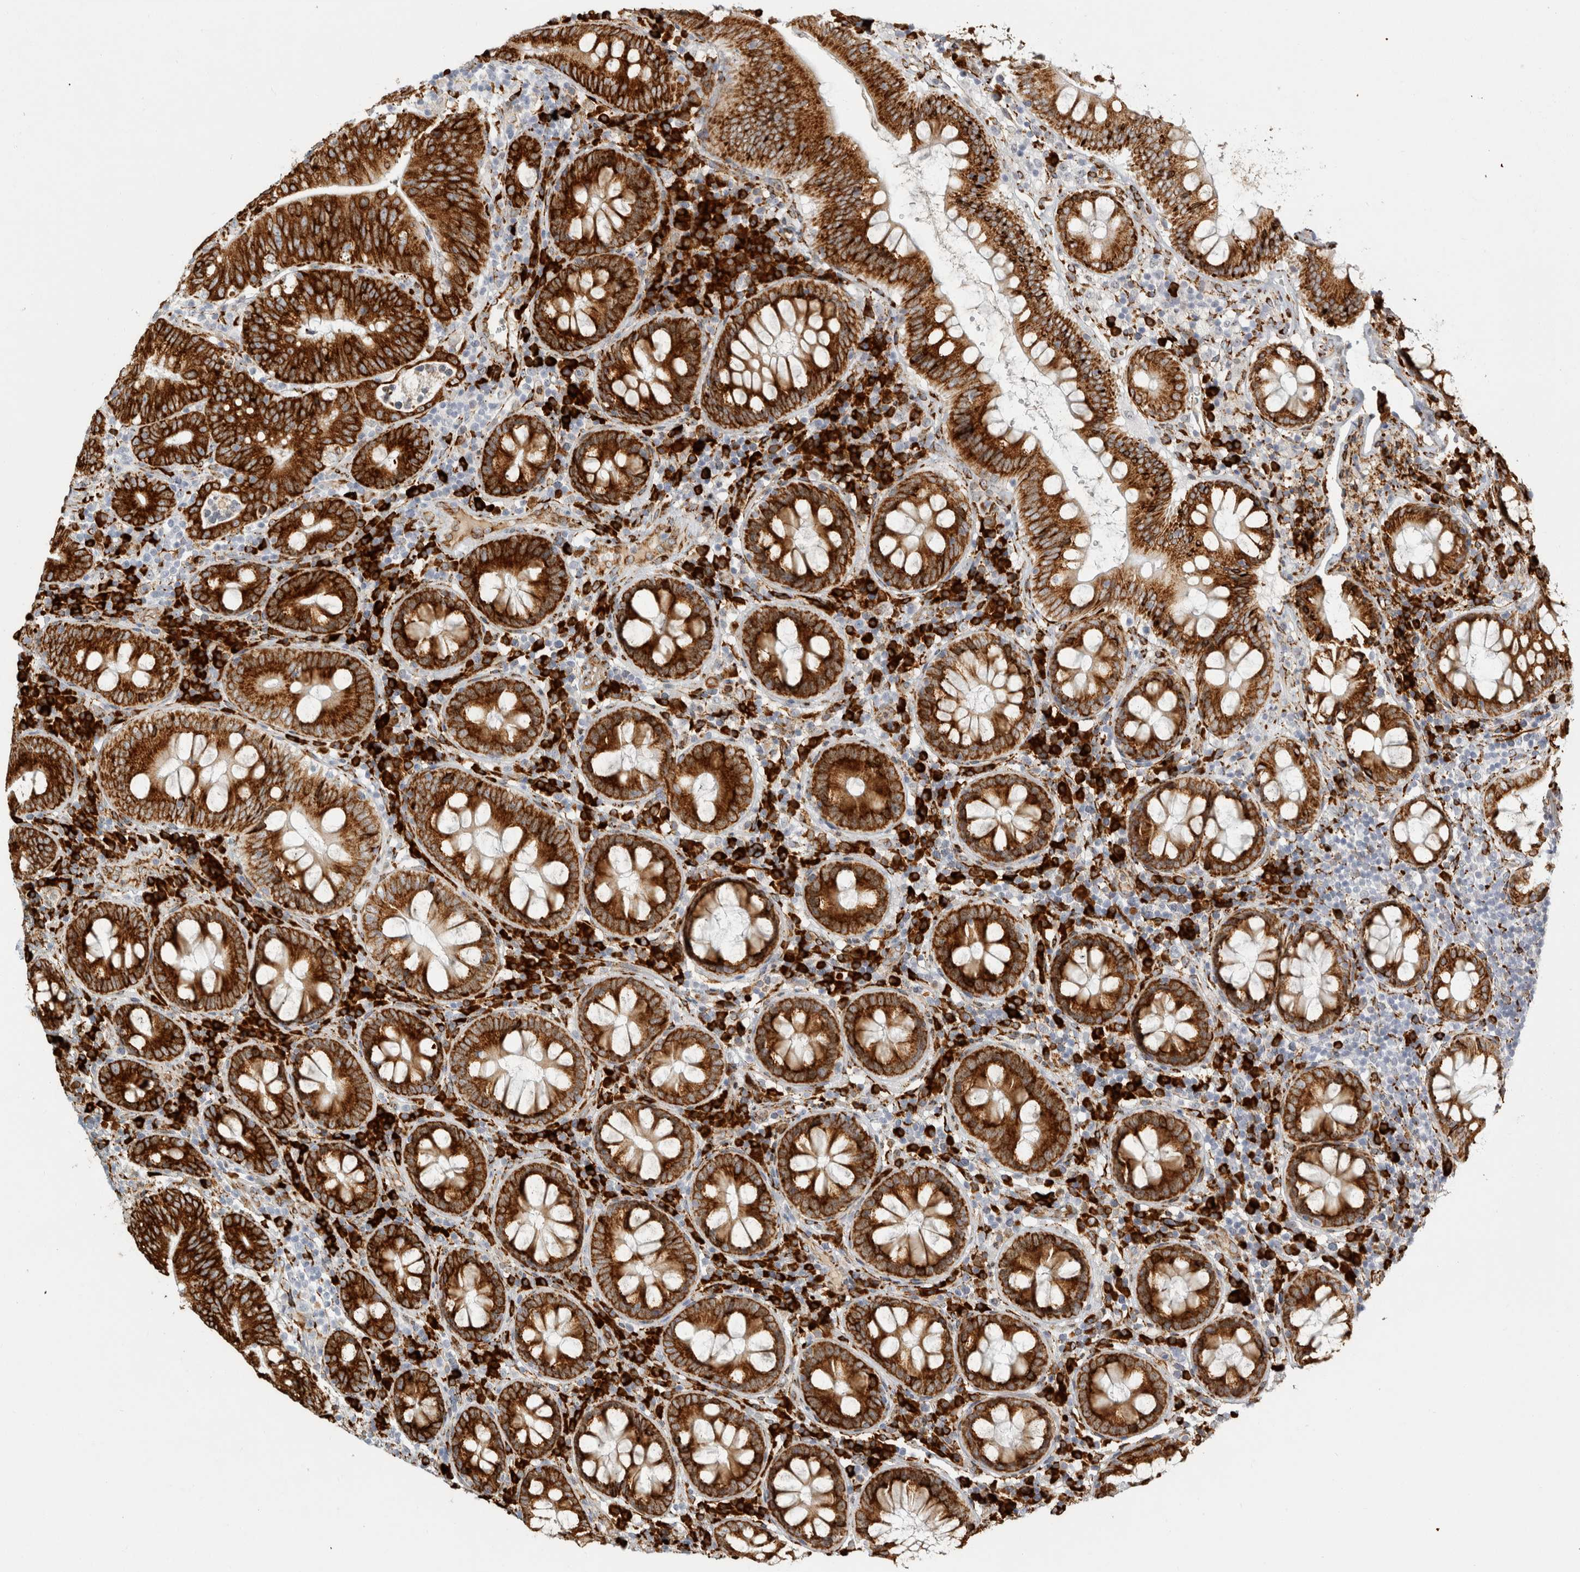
{"staining": {"intensity": "strong", "quantity": ">75%", "location": "cytoplasmic/membranous"}, "tissue": "colorectal cancer", "cell_type": "Tumor cells", "image_type": "cancer", "snomed": [{"axis": "morphology", "description": "Adenocarcinoma, NOS"}, {"axis": "topography", "description": "Colon"}], "caption": "Colorectal adenocarcinoma was stained to show a protein in brown. There is high levels of strong cytoplasmic/membranous positivity in approximately >75% of tumor cells. Ihc stains the protein in brown and the nuclei are stained blue.", "gene": "OSTN", "patient": {"sex": "female", "age": 66}}